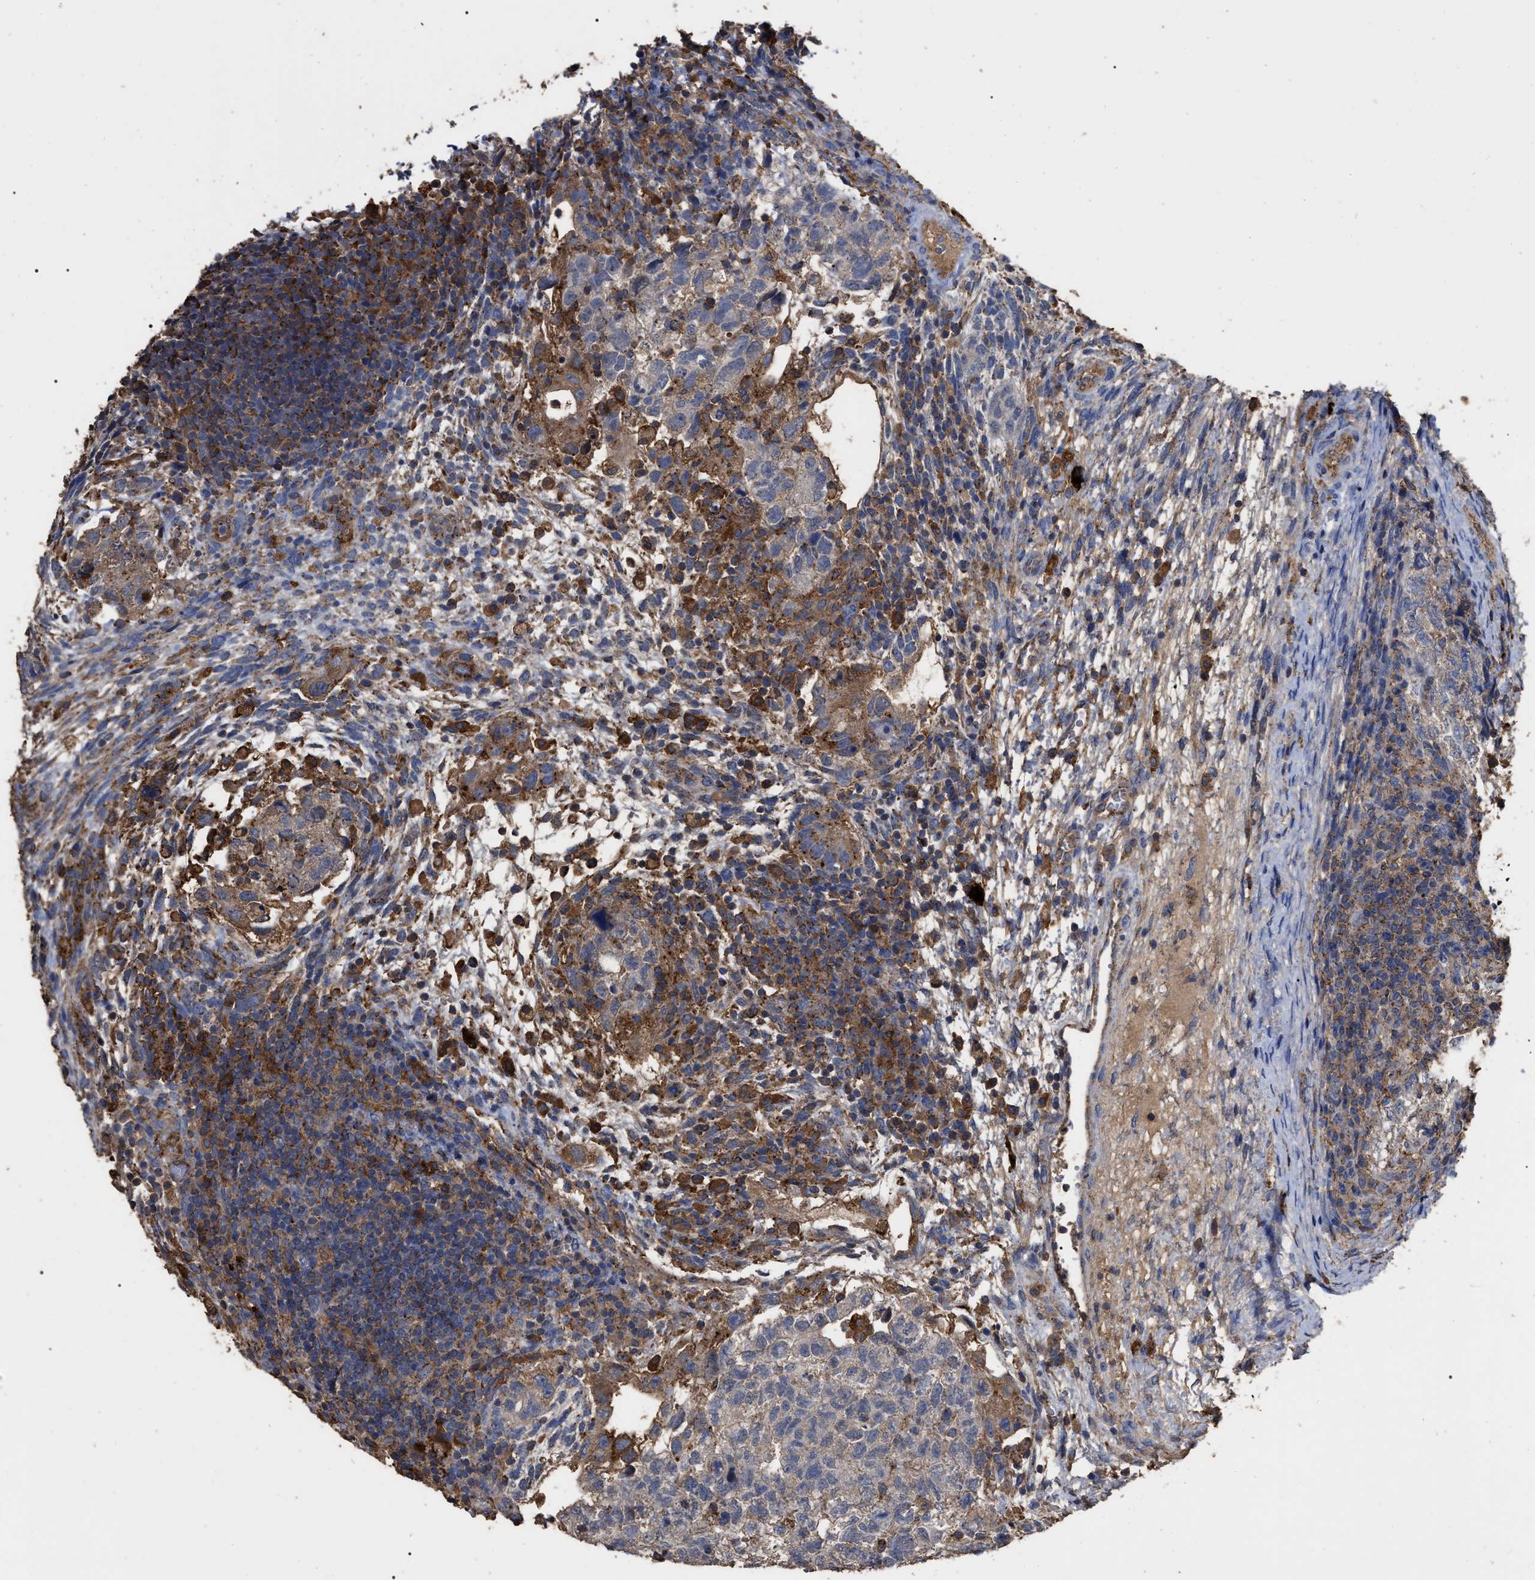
{"staining": {"intensity": "weak", "quantity": "<25%", "location": "cytoplasmic/membranous"}, "tissue": "testis cancer", "cell_type": "Tumor cells", "image_type": "cancer", "snomed": [{"axis": "morphology", "description": "Carcinoma, Embryonal, NOS"}, {"axis": "topography", "description": "Testis"}], "caption": "Immunohistochemical staining of human testis cancer (embryonal carcinoma) demonstrates no significant positivity in tumor cells. (Stains: DAB (3,3'-diaminobenzidine) IHC with hematoxylin counter stain, Microscopy: brightfield microscopy at high magnification).", "gene": "GPR179", "patient": {"sex": "male", "age": 36}}